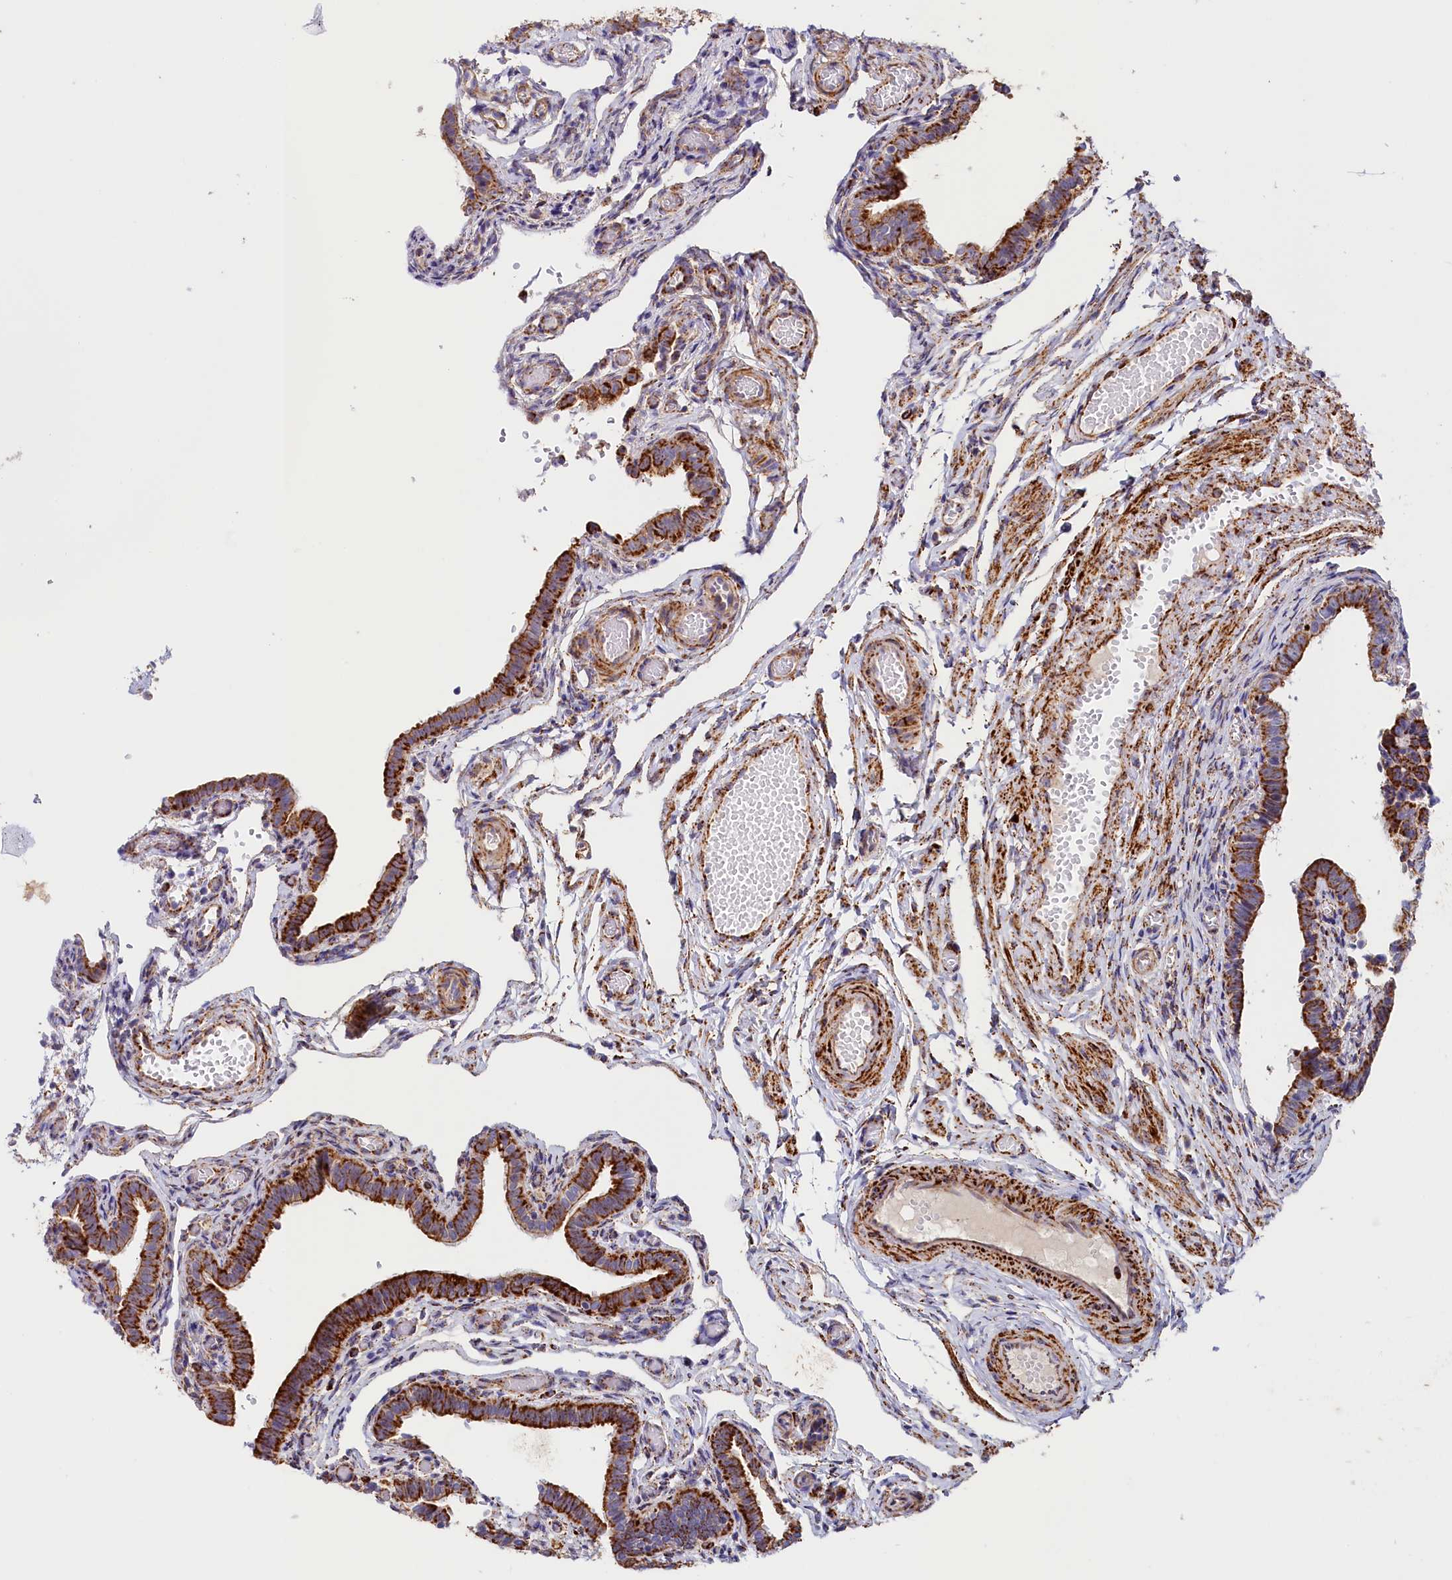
{"staining": {"intensity": "strong", "quantity": ">75%", "location": "cytoplasmic/membranous"}, "tissue": "fallopian tube", "cell_type": "Glandular cells", "image_type": "normal", "snomed": [{"axis": "morphology", "description": "Normal tissue, NOS"}, {"axis": "topography", "description": "Fallopian tube"}], "caption": "A high amount of strong cytoplasmic/membranous expression is seen in approximately >75% of glandular cells in normal fallopian tube.", "gene": "AKTIP", "patient": {"sex": "female", "age": 36}}